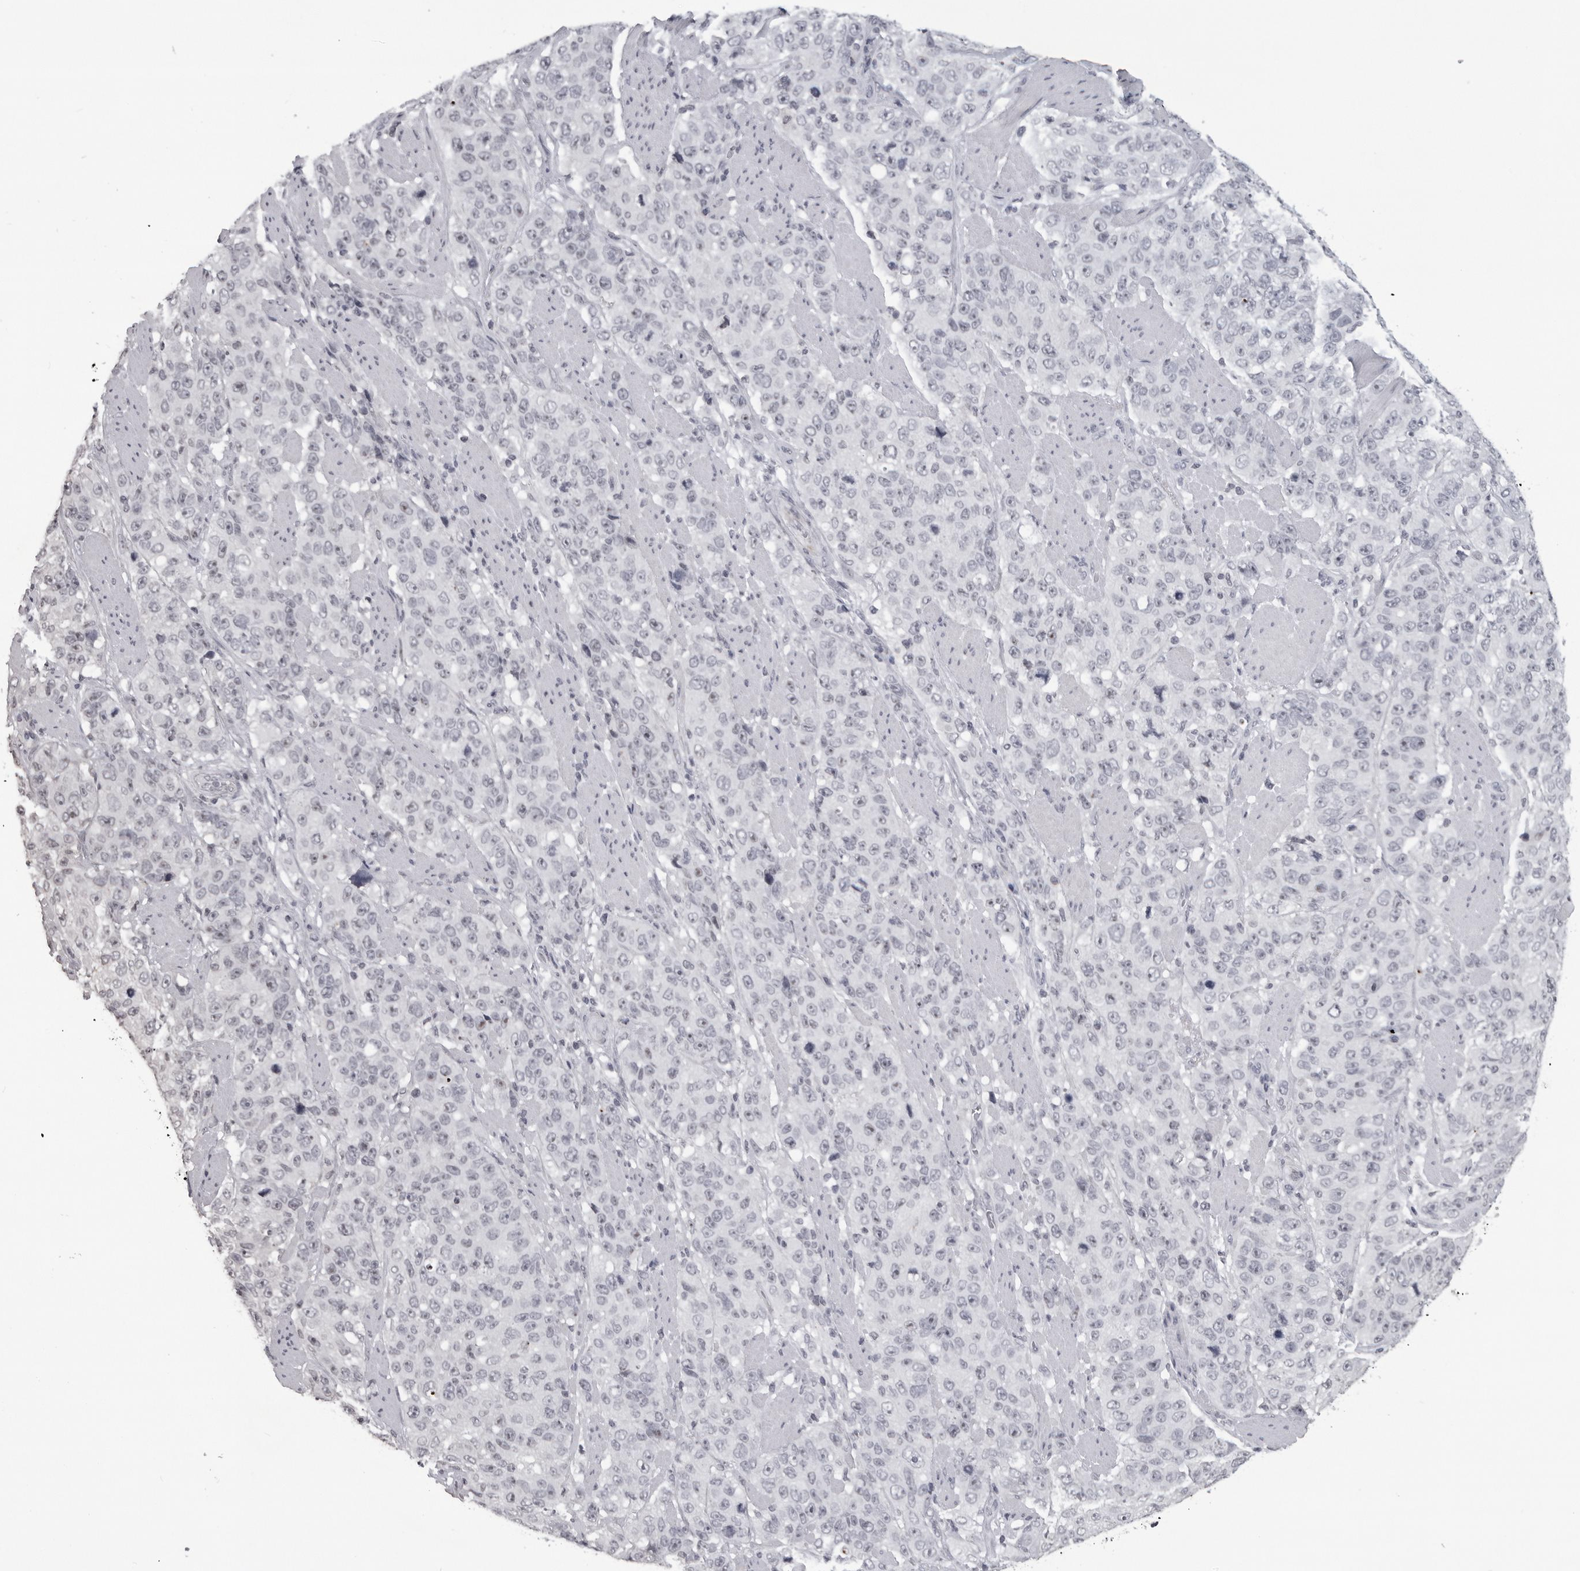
{"staining": {"intensity": "negative", "quantity": "none", "location": "none"}, "tissue": "stomach cancer", "cell_type": "Tumor cells", "image_type": "cancer", "snomed": [{"axis": "morphology", "description": "Adenocarcinoma, NOS"}, {"axis": "topography", "description": "Stomach"}], "caption": "The photomicrograph displays no staining of tumor cells in stomach cancer.", "gene": "DDX54", "patient": {"sex": "male", "age": 48}}